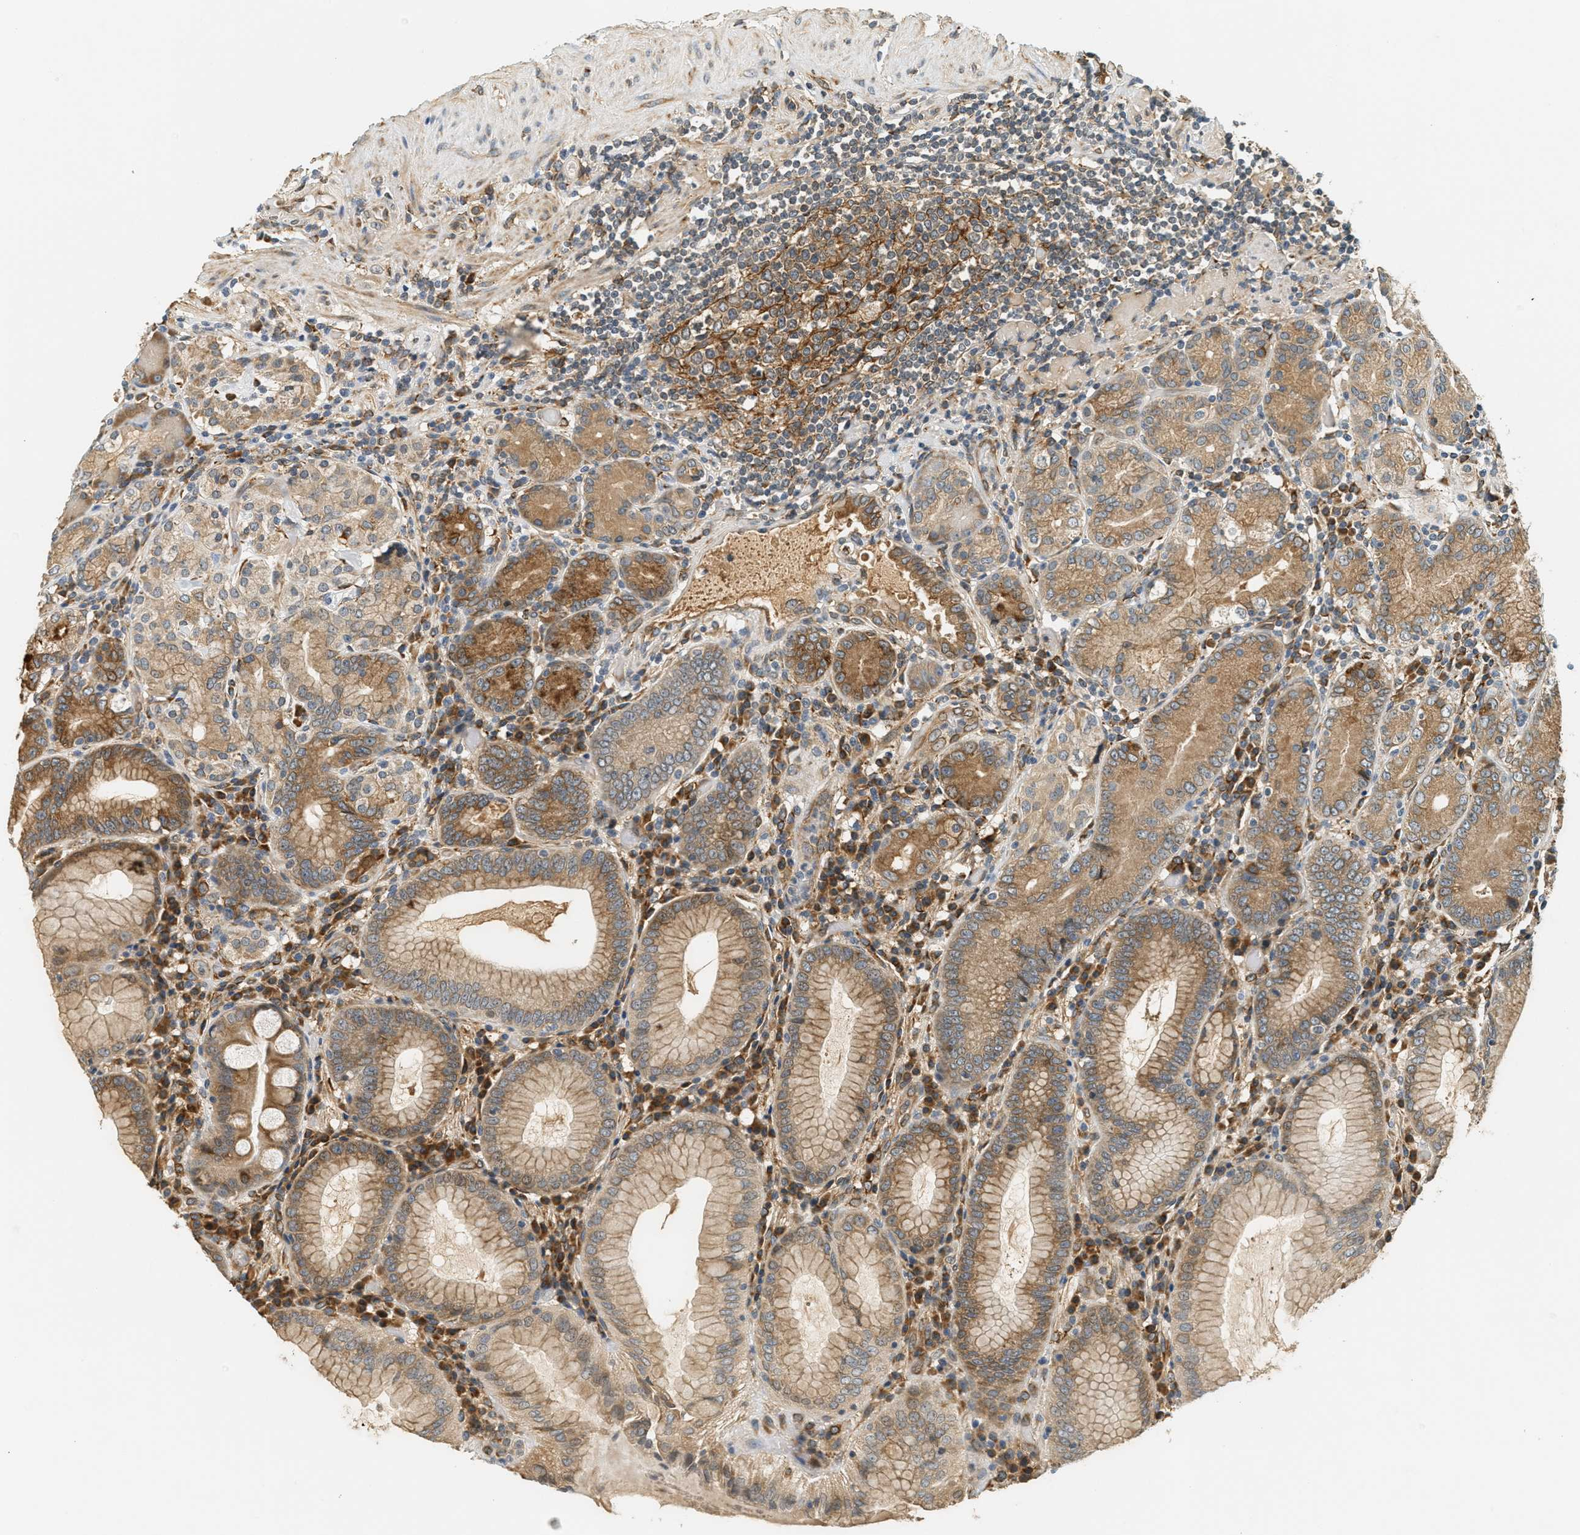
{"staining": {"intensity": "moderate", "quantity": ">75%", "location": "cytoplasmic/membranous"}, "tissue": "stomach", "cell_type": "Glandular cells", "image_type": "normal", "snomed": [{"axis": "morphology", "description": "Normal tissue, NOS"}, {"axis": "topography", "description": "Stomach, lower"}], "caption": "Protein expression analysis of normal human stomach reveals moderate cytoplasmic/membranous staining in about >75% of glandular cells. The protein is stained brown, and the nuclei are stained in blue (DAB IHC with brightfield microscopy, high magnification).", "gene": "PDK1", "patient": {"sex": "female", "age": 76}}